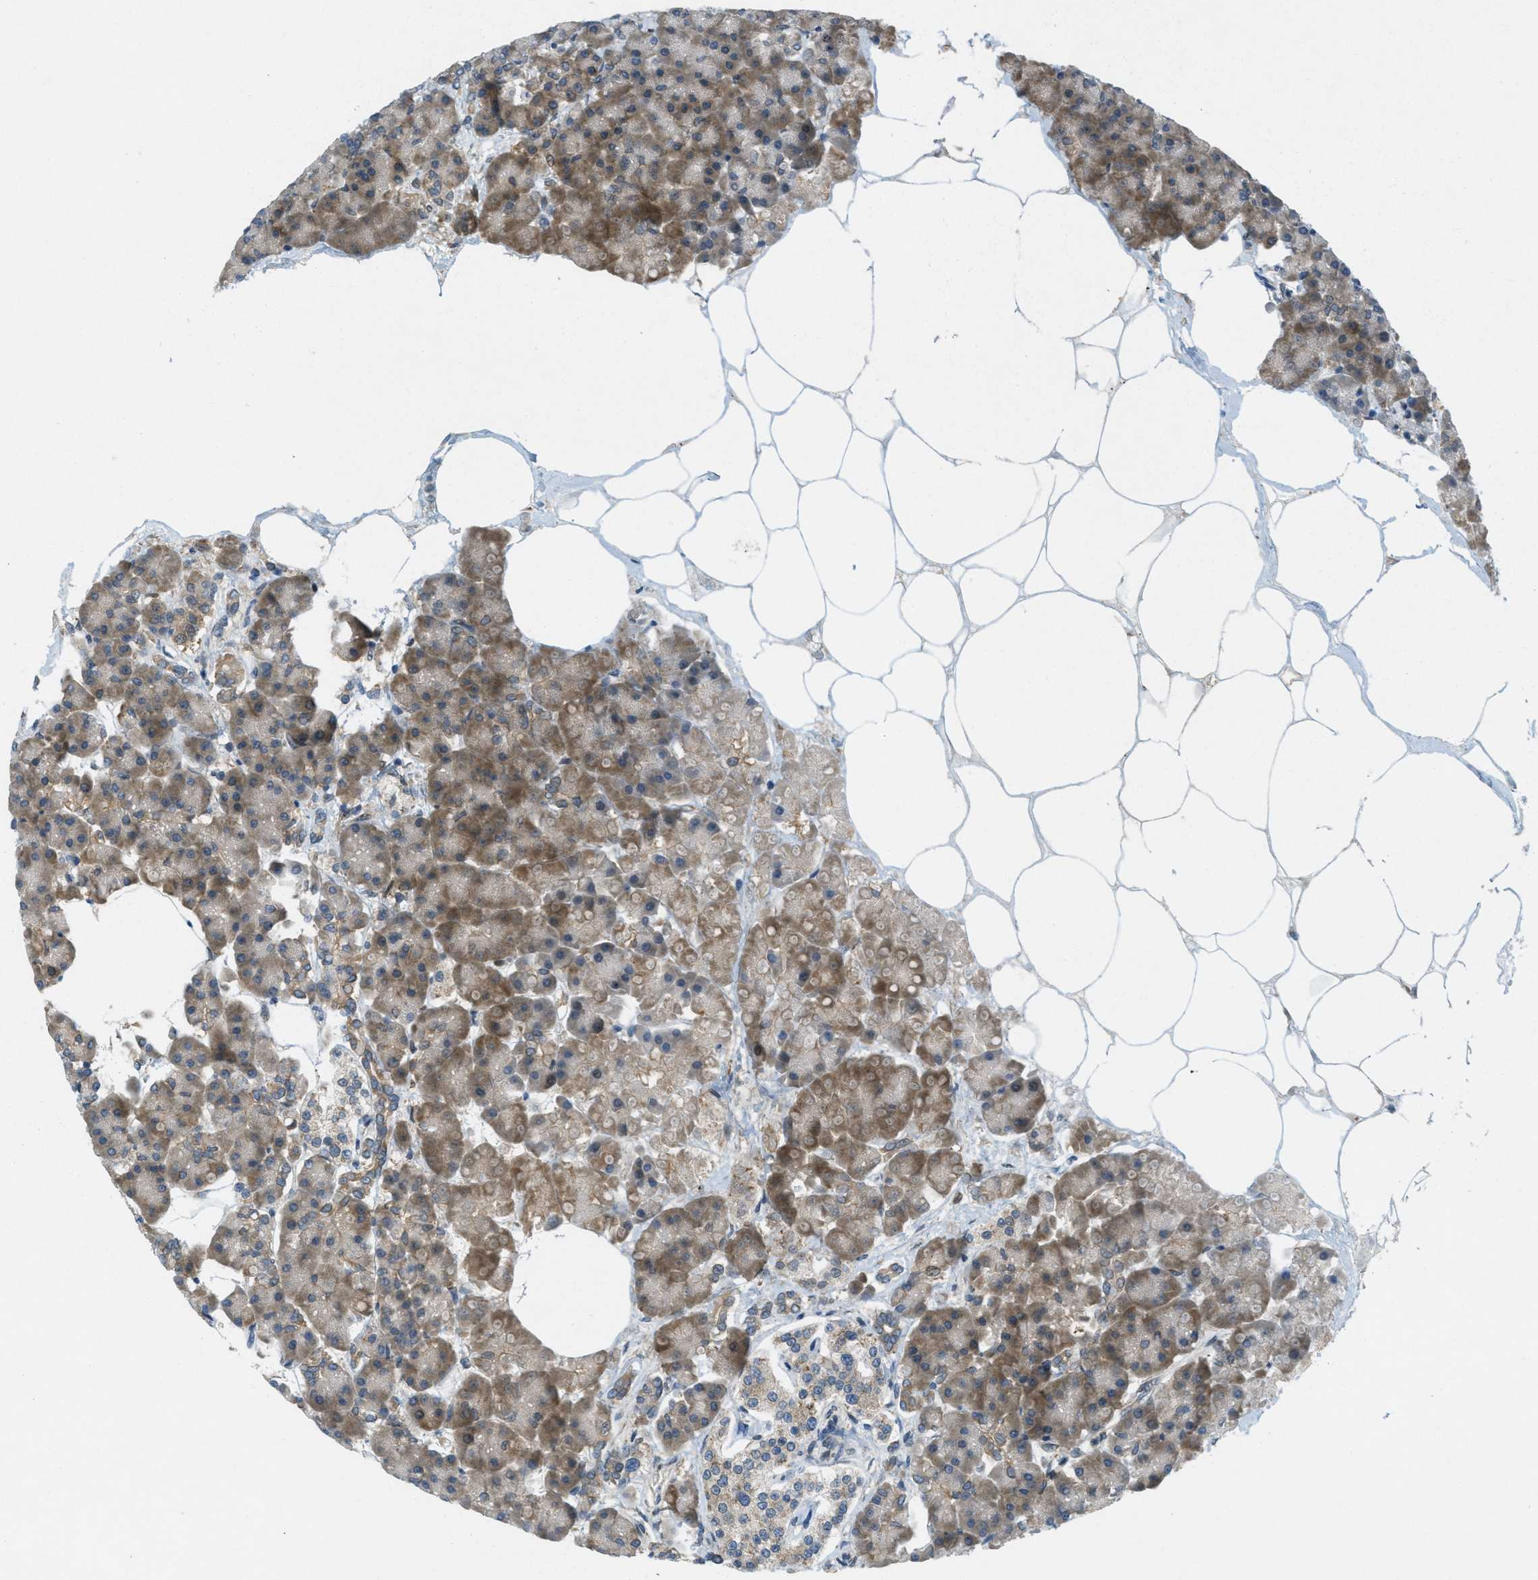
{"staining": {"intensity": "moderate", "quantity": "25%-75%", "location": "cytoplasmic/membranous"}, "tissue": "pancreas", "cell_type": "Exocrine glandular cells", "image_type": "normal", "snomed": [{"axis": "morphology", "description": "Normal tissue, NOS"}, {"axis": "topography", "description": "Pancreas"}], "caption": "Pancreas stained with a protein marker exhibits moderate staining in exocrine glandular cells.", "gene": "SIGMAR1", "patient": {"sex": "female", "age": 70}}